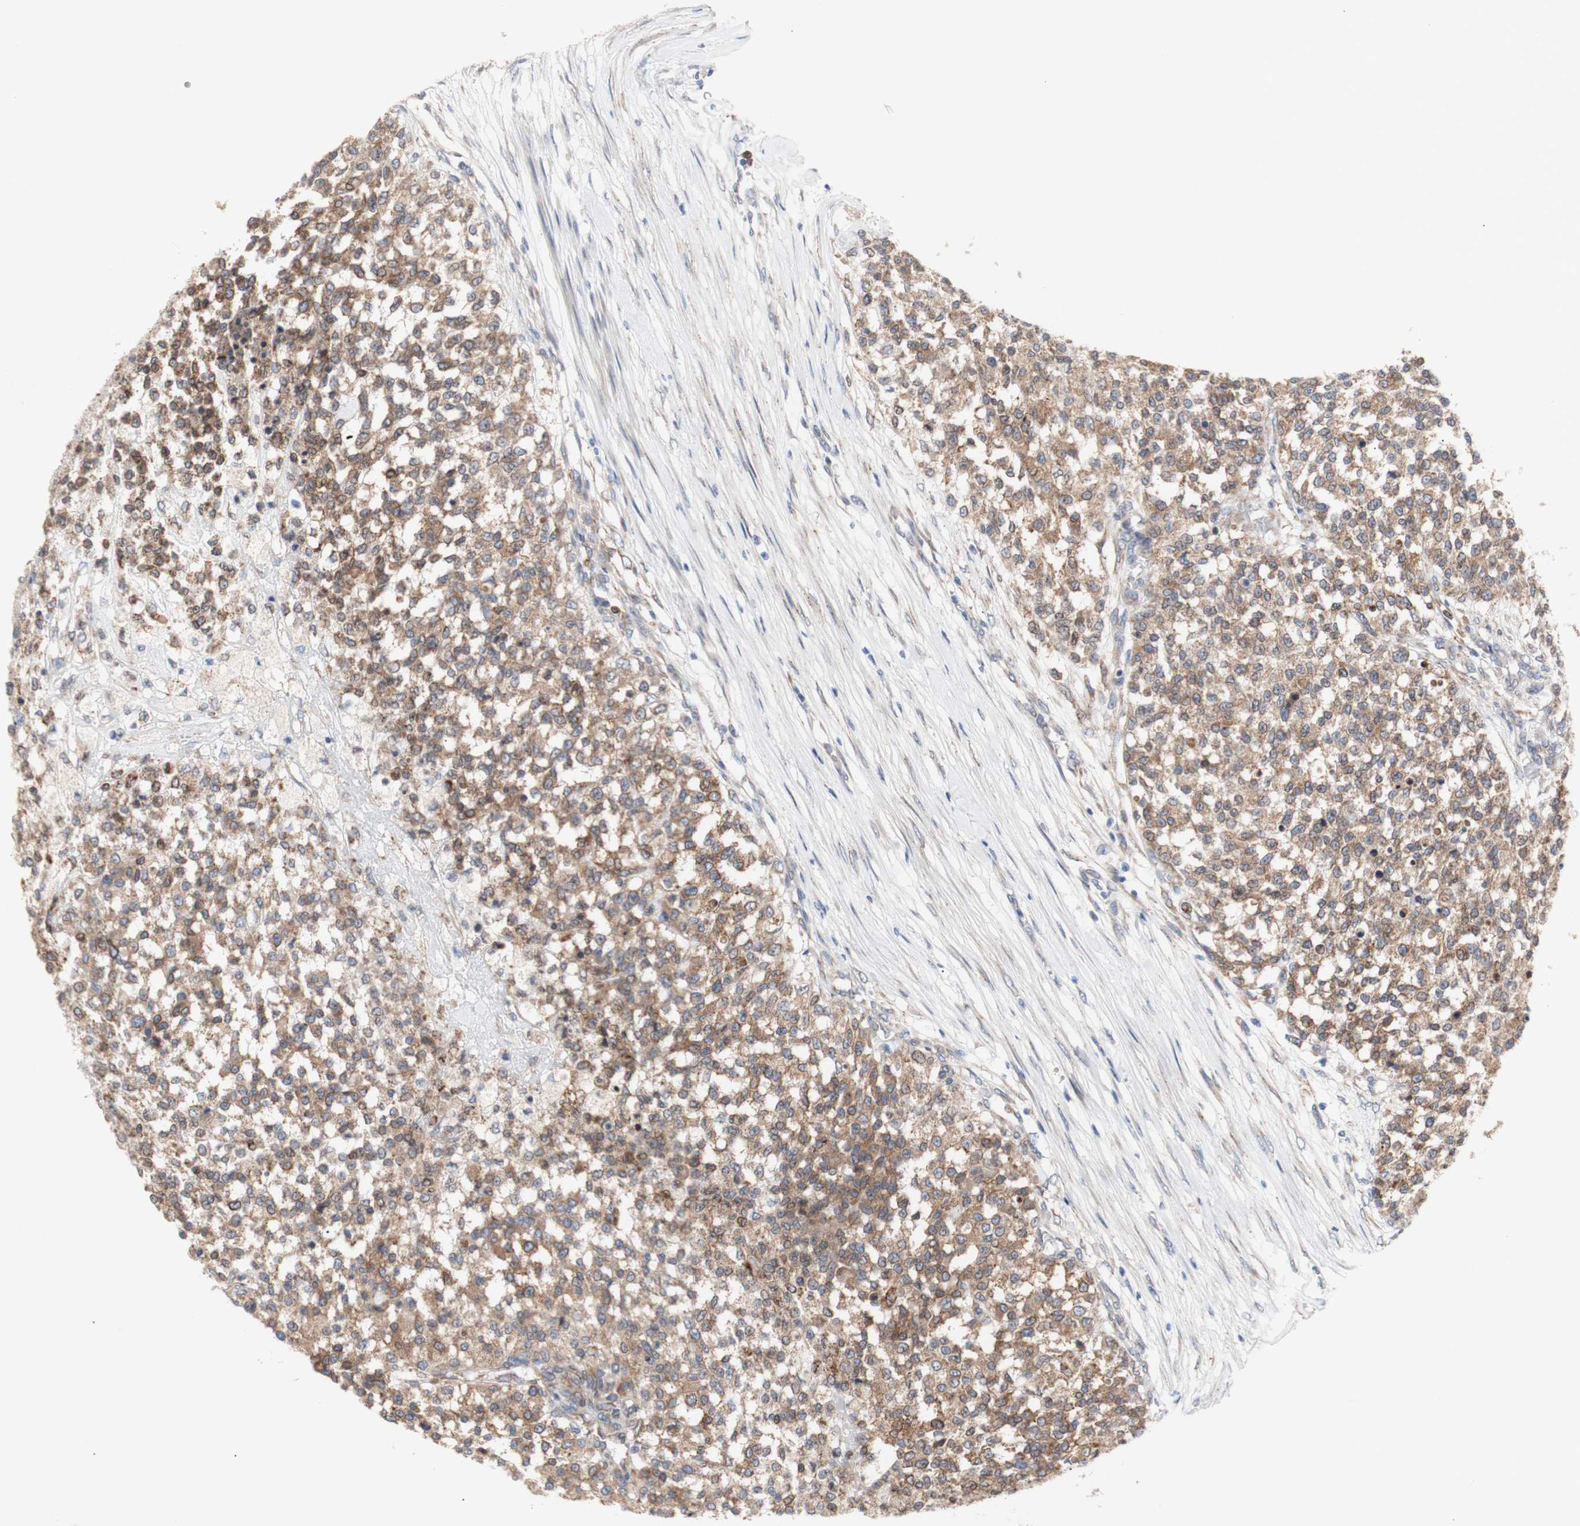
{"staining": {"intensity": "moderate", "quantity": ">75%", "location": "cytoplasmic/membranous"}, "tissue": "testis cancer", "cell_type": "Tumor cells", "image_type": "cancer", "snomed": [{"axis": "morphology", "description": "Seminoma, NOS"}, {"axis": "topography", "description": "Testis"}], "caption": "A micrograph of testis cancer stained for a protein shows moderate cytoplasmic/membranous brown staining in tumor cells.", "gene": "ERLIN1", "patient": {"sex": "male", "age": 59}}